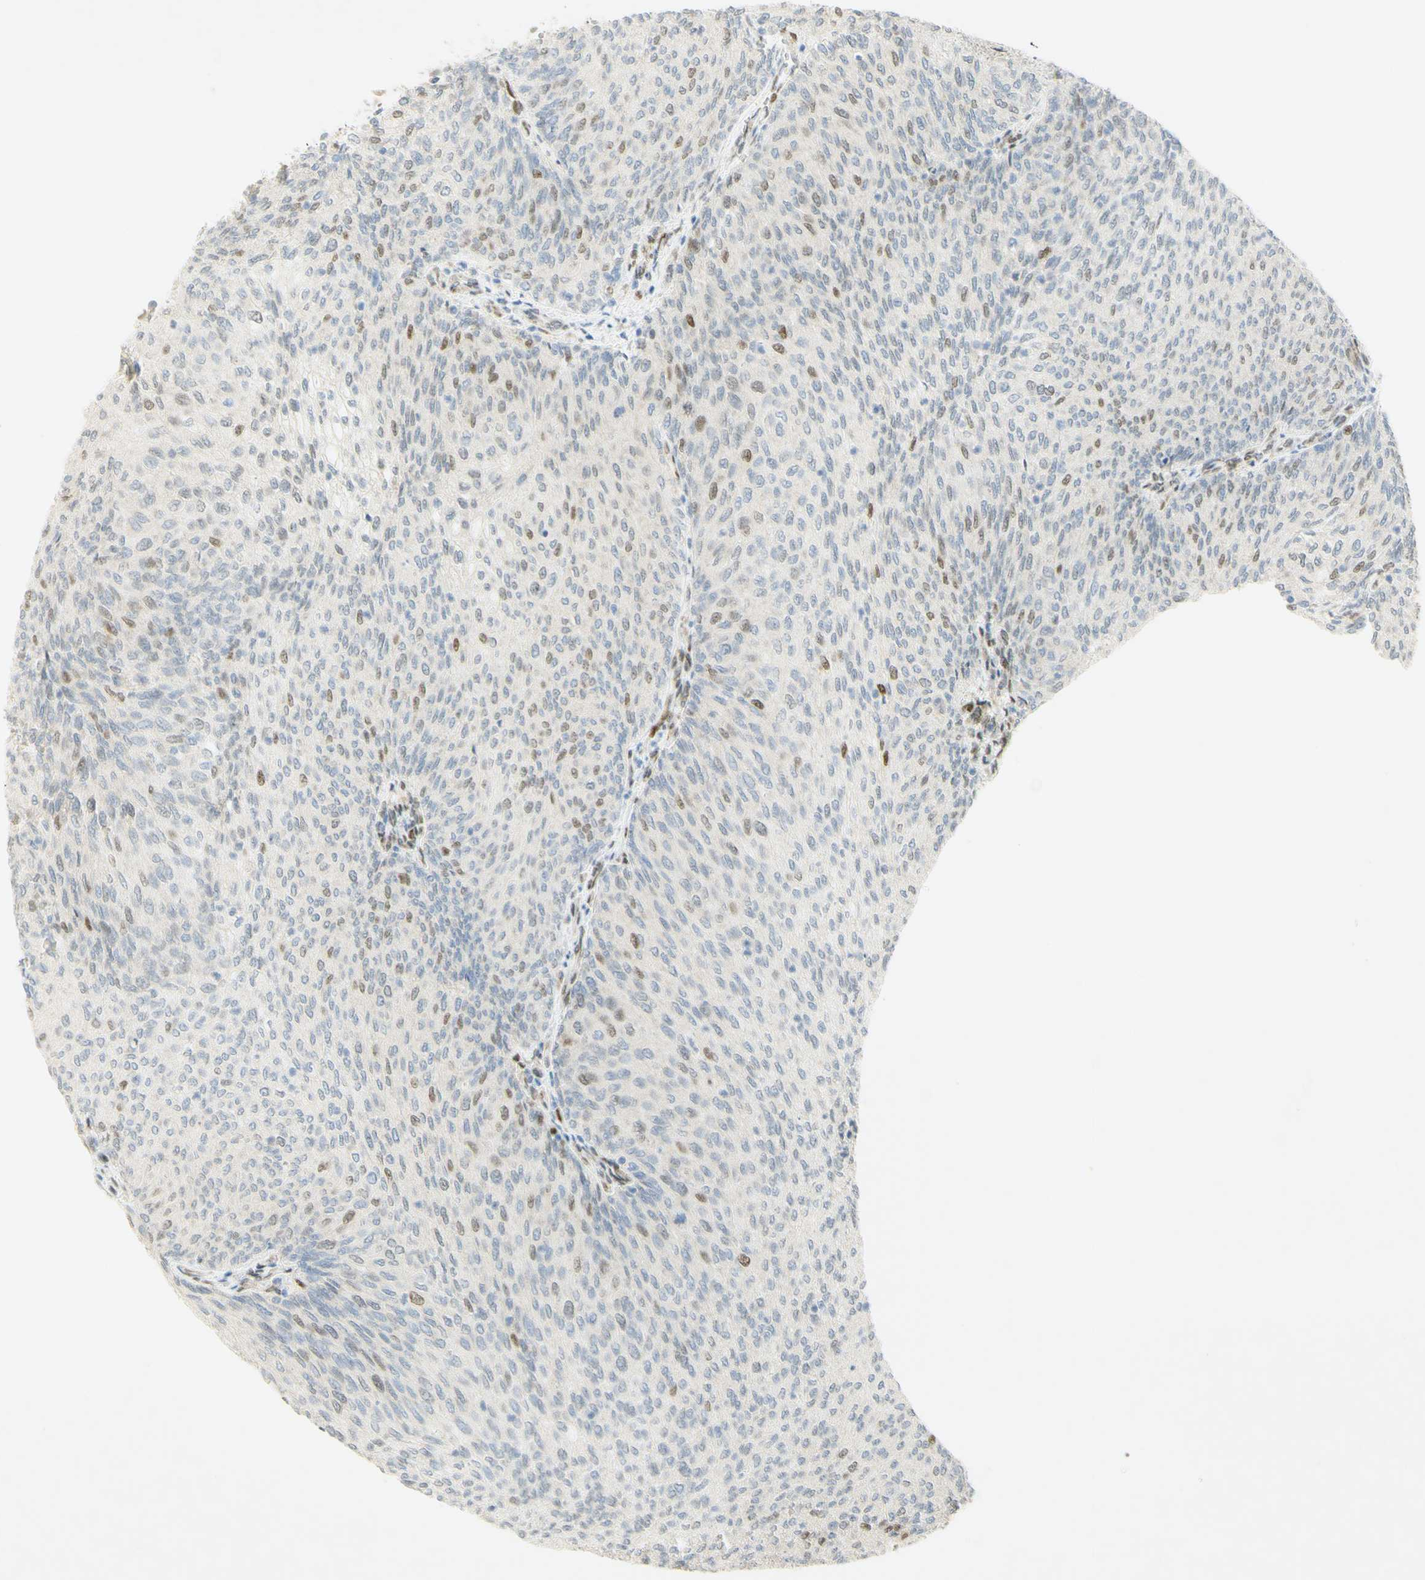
{"staining": {"intensity": "weak", "quantity": "25%-75%", "location": "nuclear"}, "tissue": "urothelial cancer", "cell_type": "Tumor cells", "image_type": "cancer", "snomed": [{"axis": "morphology", "description": "Urothelial carcinoma, Low grade"}, {"axis": "topography", "description": "Urinary bladder"}], "caption": "Brown immunohistochemical staining in low-grade urothelial carcinoma exhibits weak nuclear staining in approximately 25%-75% of tumor cells.", "gene": "E2F1", "patient": {"sex": "female", "age": 79}}